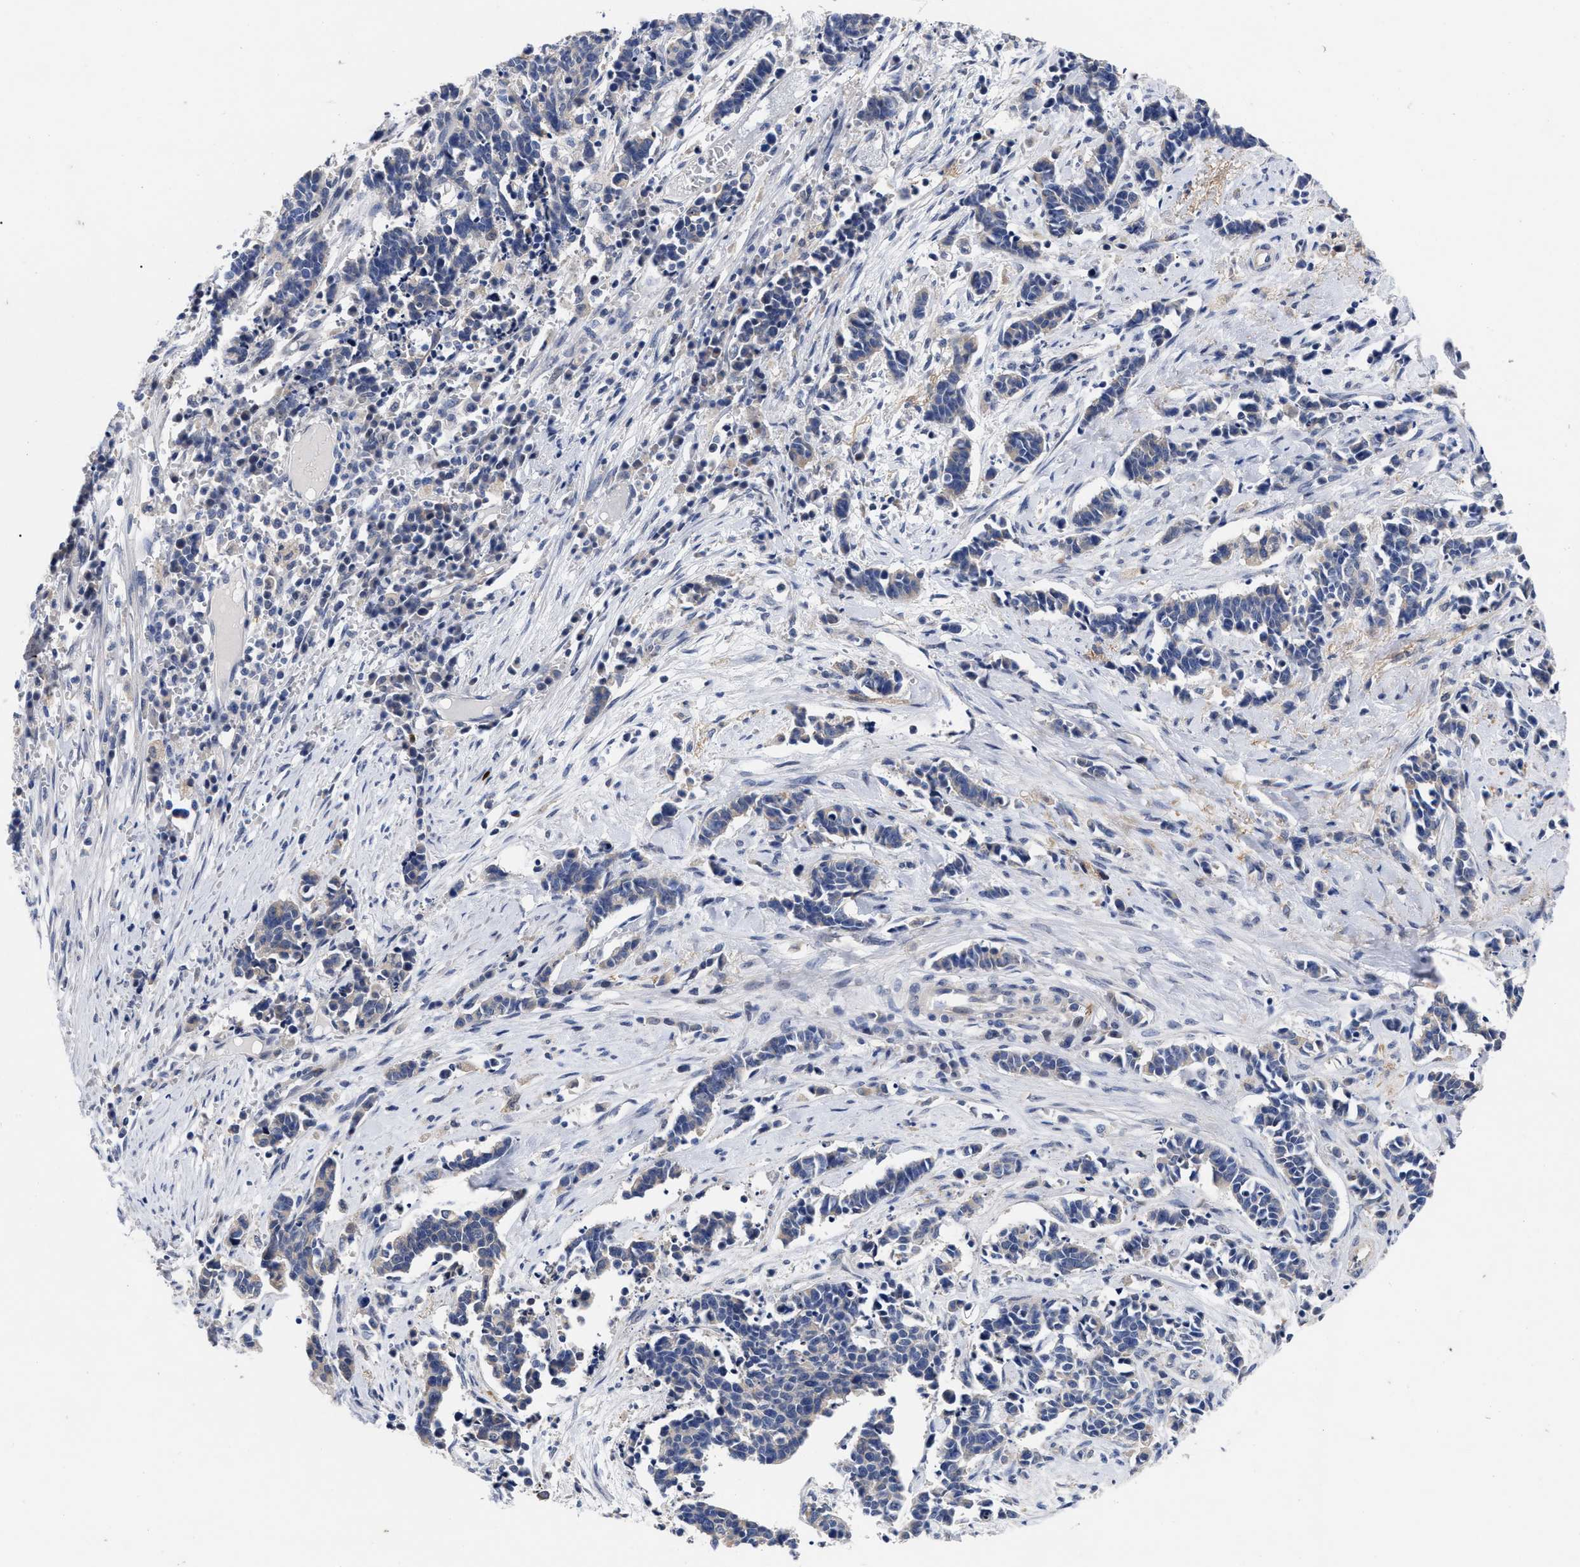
{"staining": {"intensity": "negative", "quantity": "none", "location": "none"}, "tissue": "cervical cancer", "cell_type": "Tumor cells", "image_type": "cancer", "snomed": [{"axis": "morphology", "description": "Squamous cell carcinoma, NOS"}, {"axis": "topography", "description": "Cervix"}], "caption": "Photomicrograph shows no protein positivity in tumor cells of cervical cancer tissue.", "gene": "CCN5", "patient": {"sex": "female", "age": 35}}